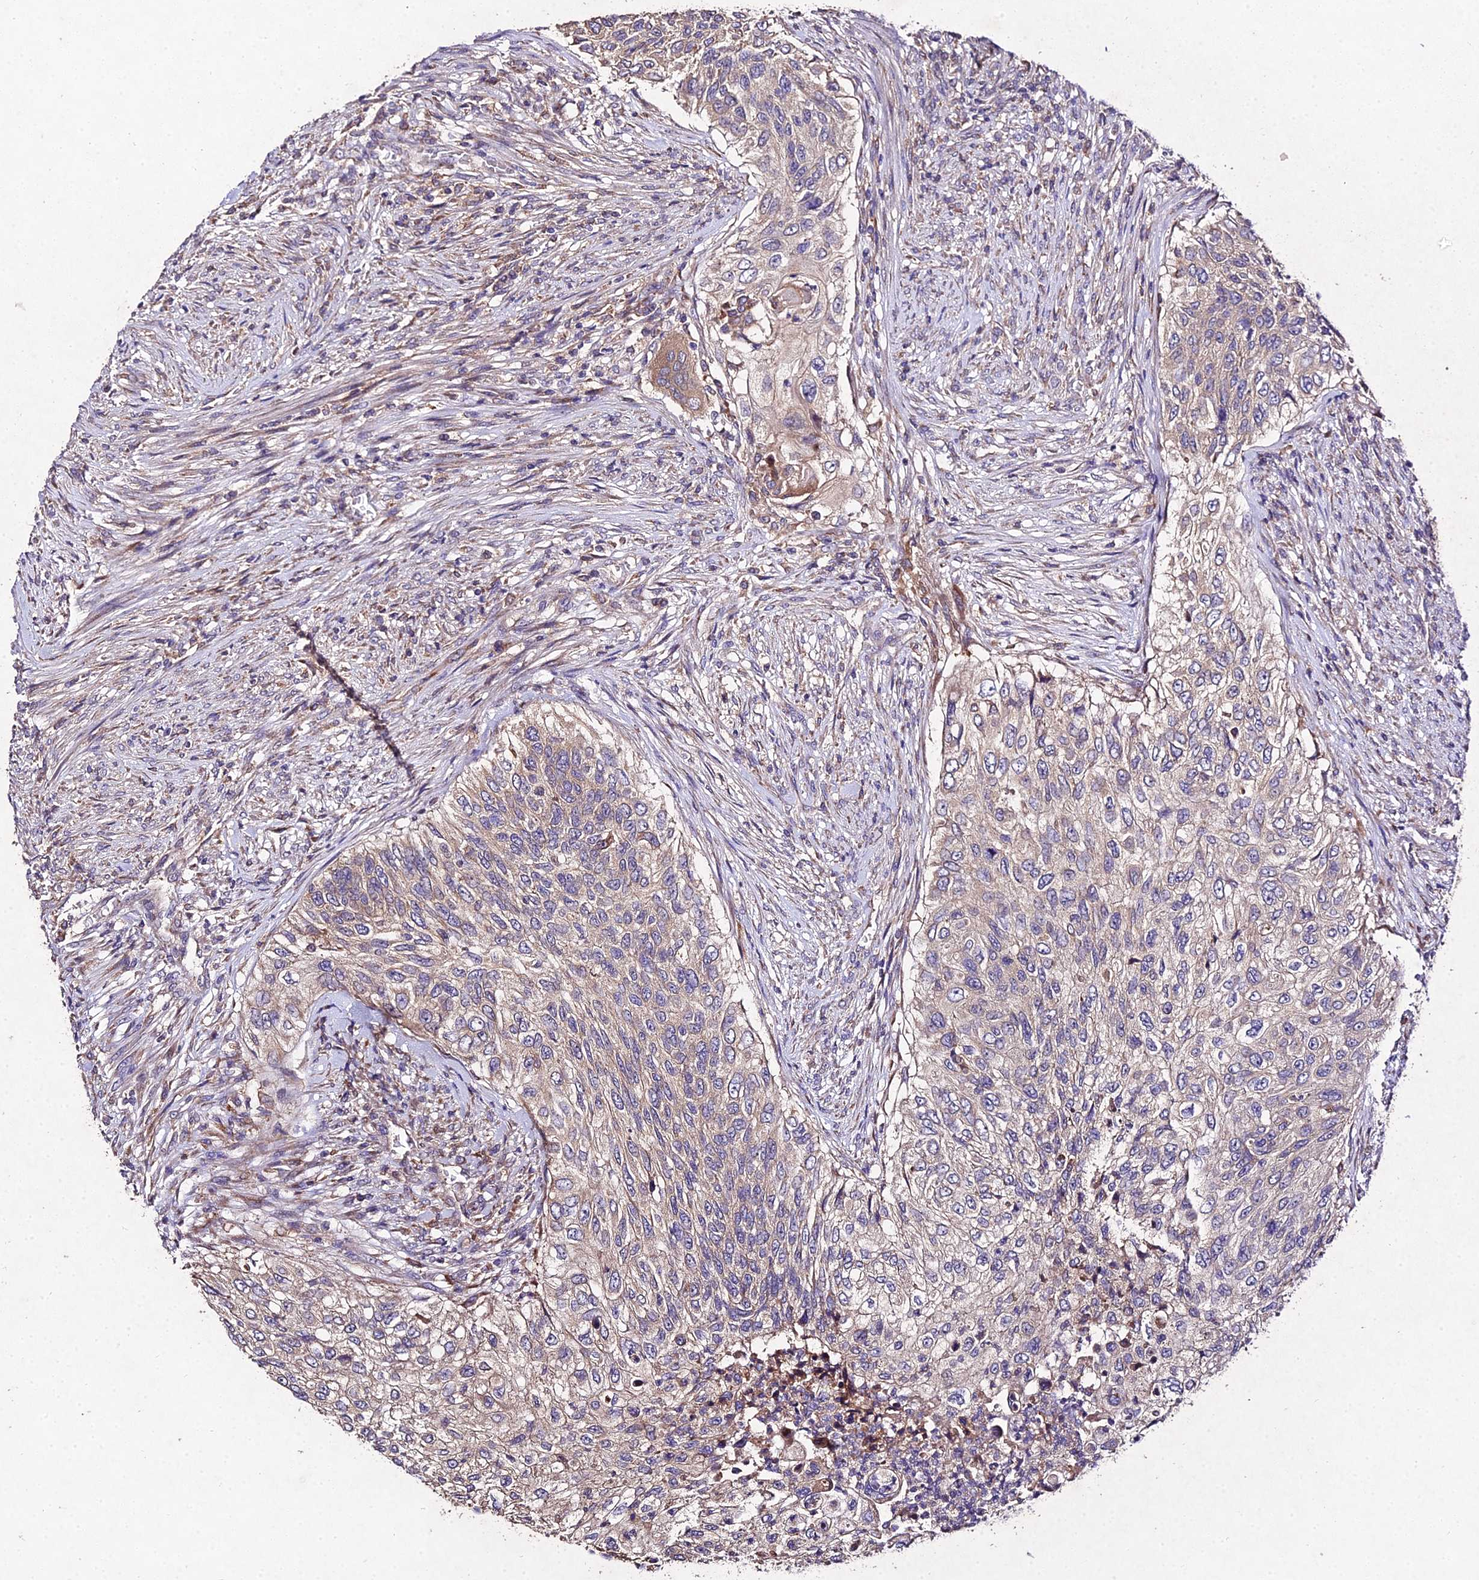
{"staining": {"intensity": "weak", "quantity": "25%-75%", "location": "cytoplasmic/membranous"}, "tissue": "urothelial cancer", "cell_type": "Tumor cells", "image_type": "cancer", "snomed": [{"axis": "morphology", "description": "Urothelial carcinoma, High grade"}, {"axis": "topography", "description": "Urinary bladder"}], "caption": "High-grade urothelial carcinoma stained with DAB IHC exhibits low levels of weak cytoplasmic/membranous staining in about 25%-75% of tumor cells.", "gene": "AP3M2", "patient": {"sex": "female", "age": 60}}